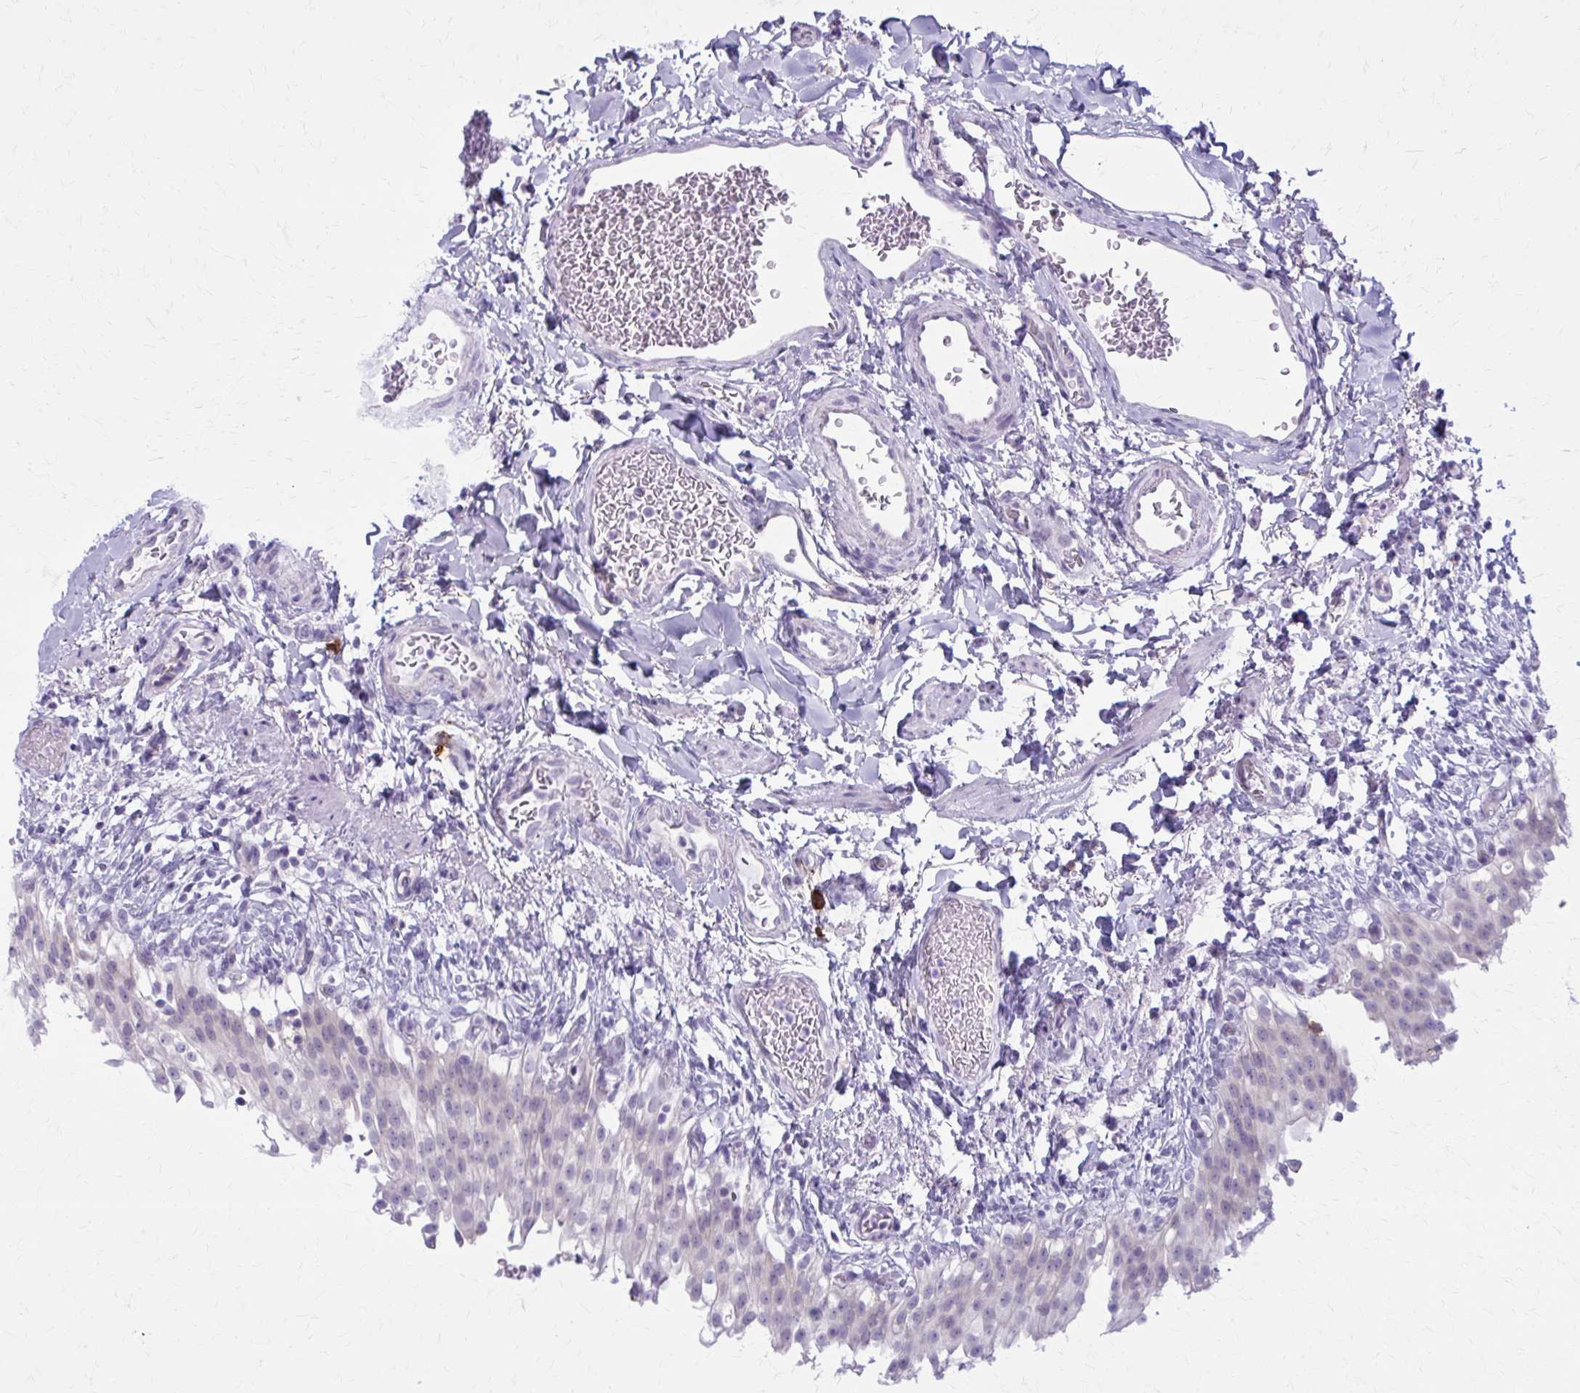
{"staining": {"intensity": "weak", "quantity": "<25%", "location": "nuclear"}, "tissue": "urinary bladder", "cell_type": "Urothelial cells", "image_type": "normal", "snomed": [{"axis": "morphology", "description": "Normal tissue, NOS"}, {"axis": "topography", "description": "Urinary bladder"}, {"axis": "topography", "description": "Peripheral nerve tissue"}], "caption": "This is a histopathology image of immunohistochemistry staining of benign urinary bladder, which shows no positivity in urothelial cells.", "gene": "CD38", "patient": {"sex": "female", "age": 60}}